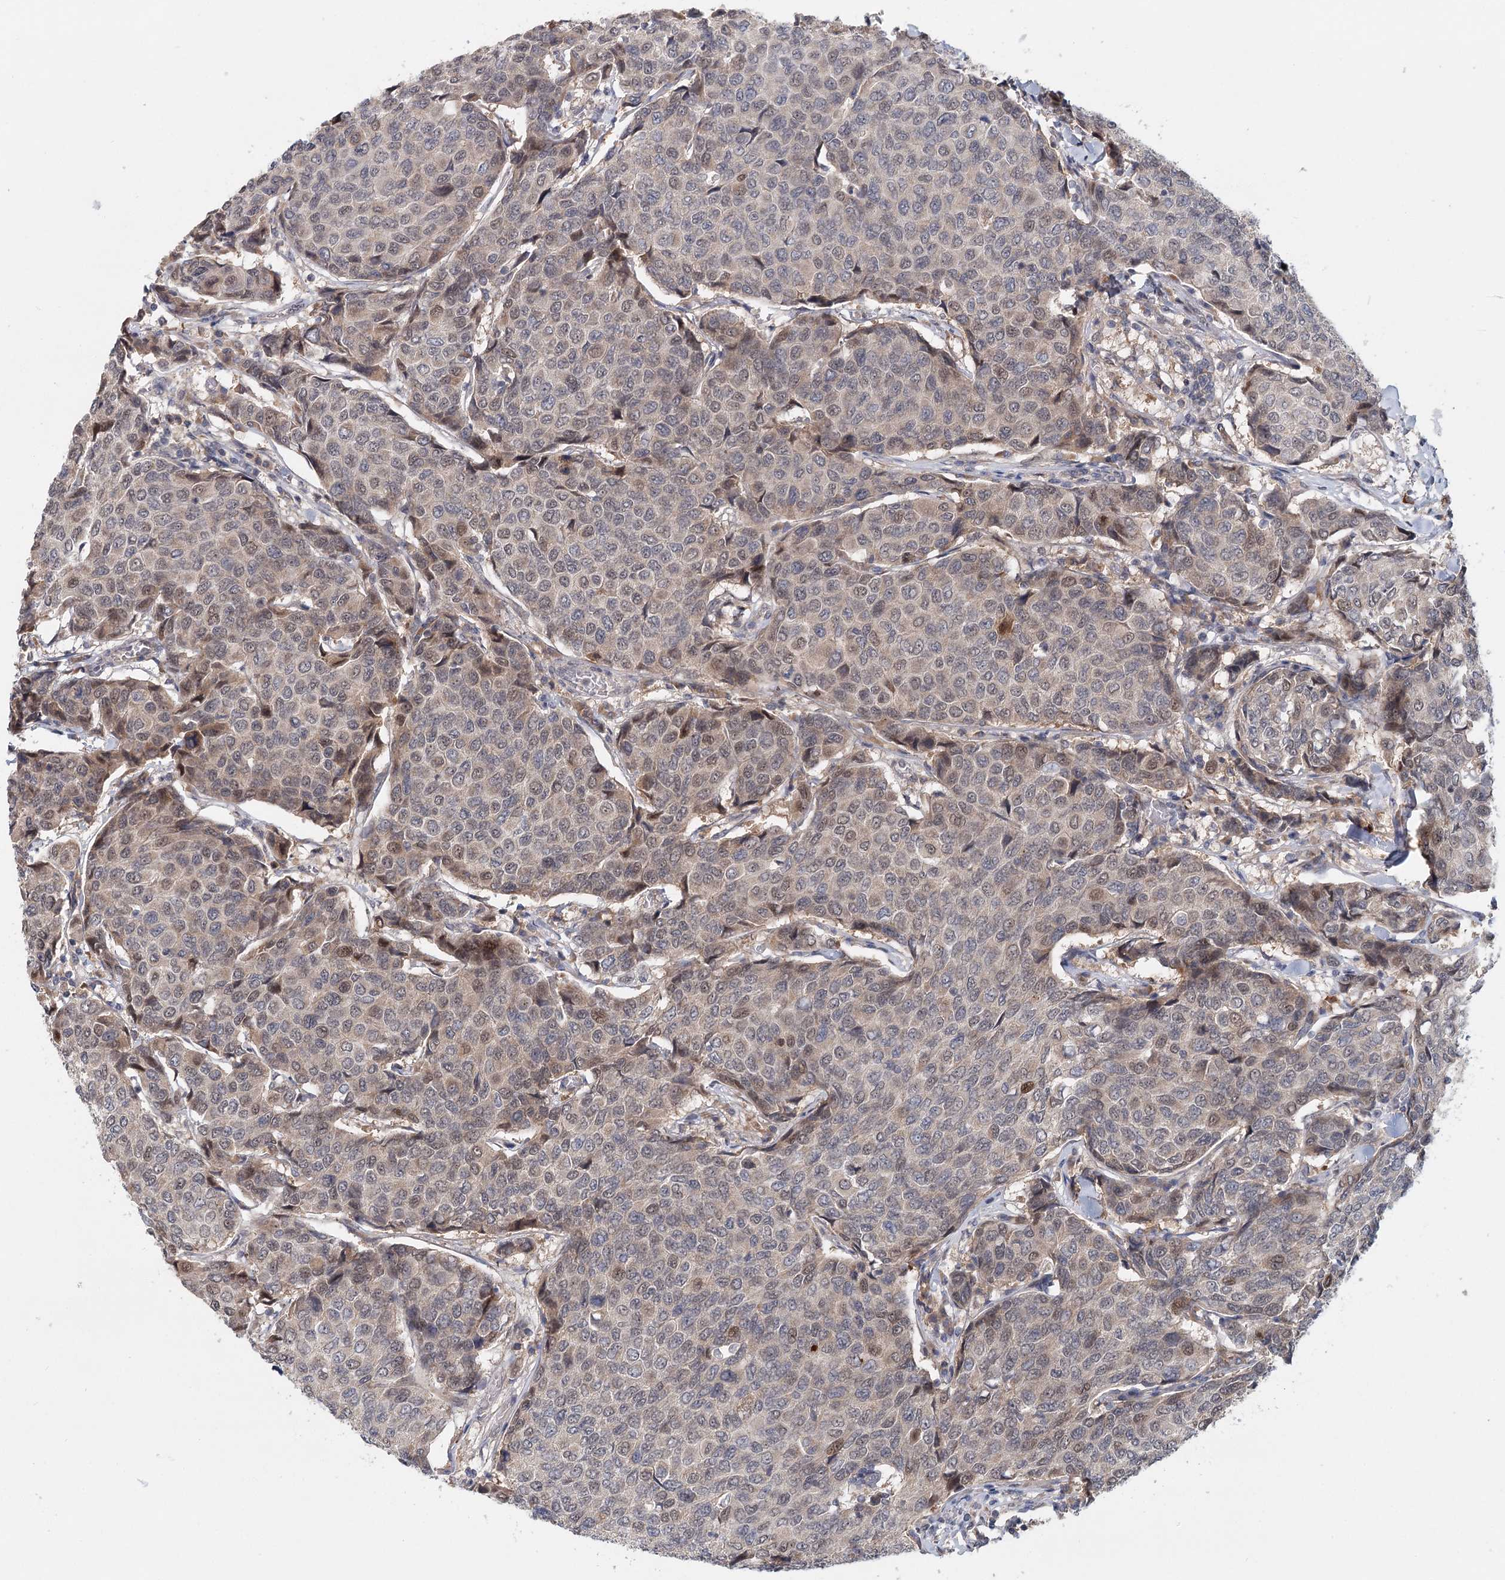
{"staining": {"intensity": "weak", "quantity": "<25%", "location": "nuclear"}, "tissue": "breast cancer", "cell_type": "Tumor cells", "image_type": "cancer", "snomed": [{"axis": "morphology", "description": "Duct carcinoma"}, {"axis": "topography", "description": "Breast"}], "caption": "An immunohistochemistry (IHC) photomicrograph of intraductal carcinoma (breast) is shown. There is no staining in tumor cells of intraductal carcinoma (breast).", "gene": "AP3B1", "patient": {"sex": "female", "age": 55}}